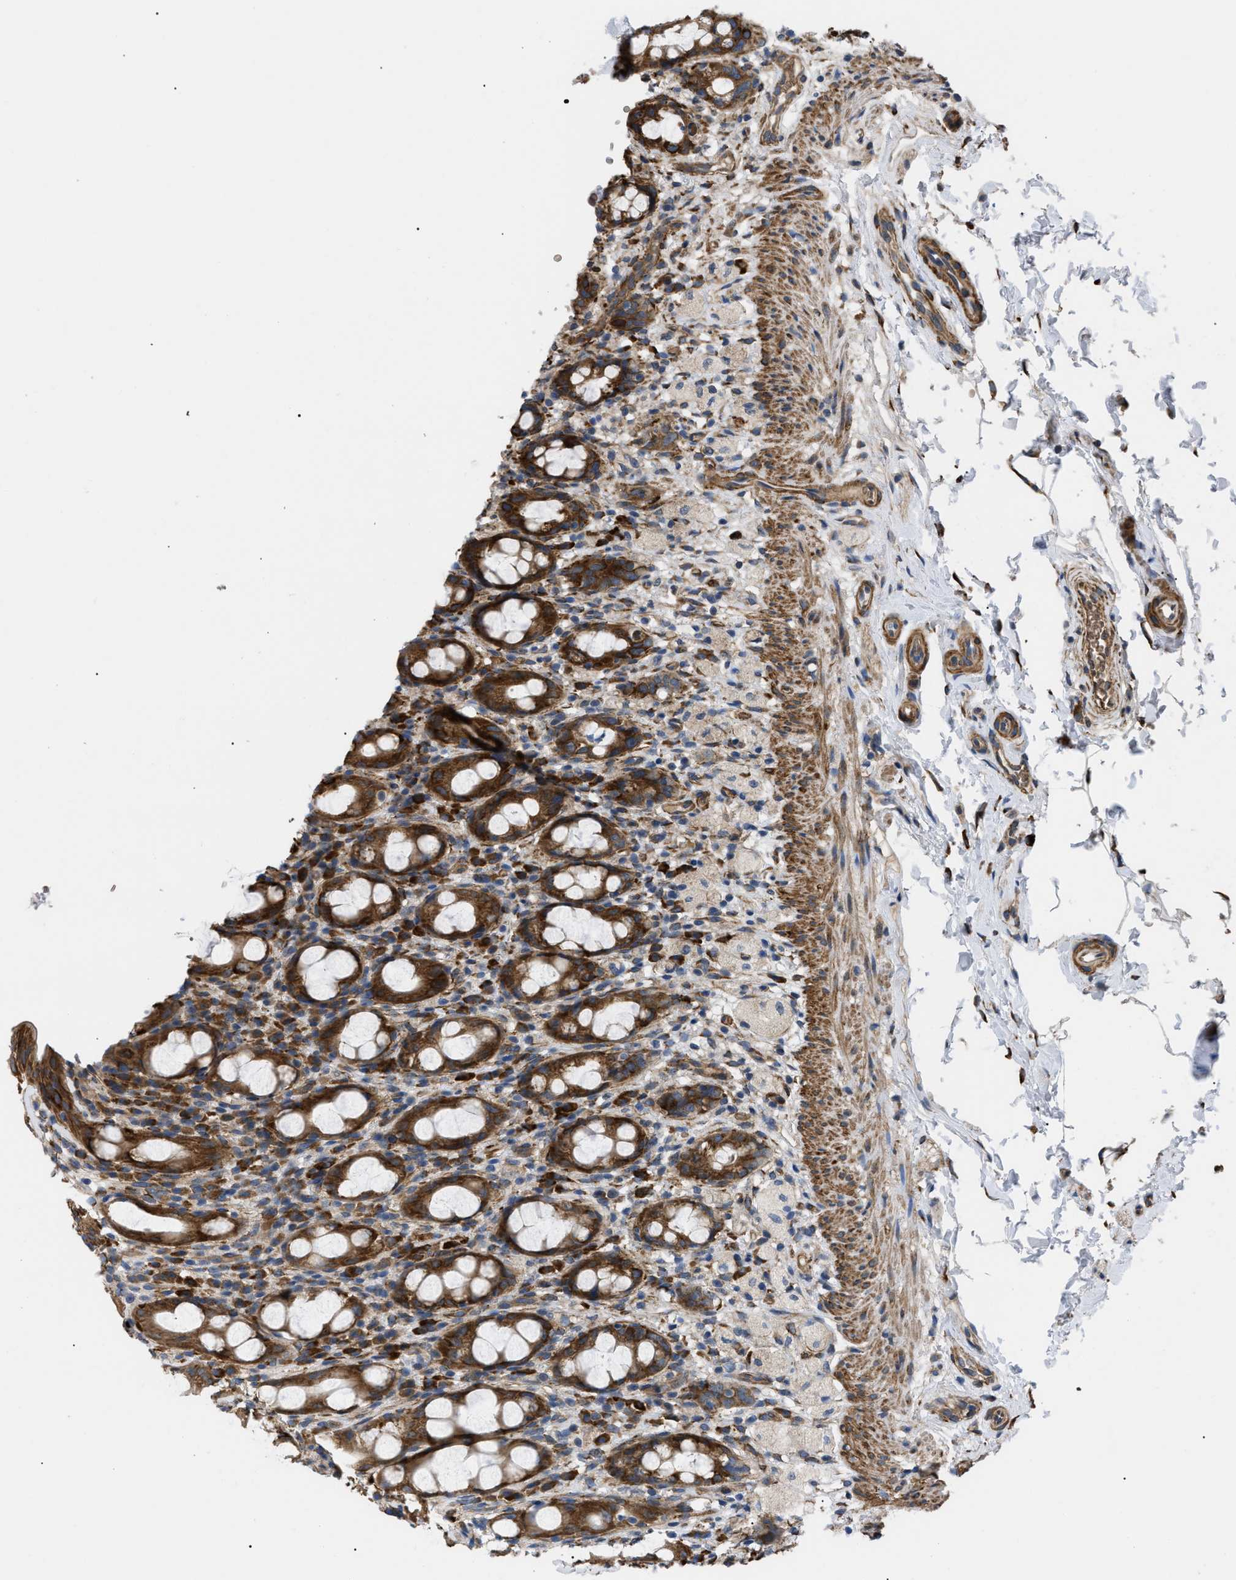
{"staining": {"intensity": "strong", "quantity": ">75%", "location": "cytoplasmic/membranous"}, "tissue": "rectum", "cell_type": "Glandular cells", "image_type": "normal", "snomed": [{"axis": "morphology", "description": "Normal tissue, NOS"}, {"axis": "topography", "description": "Rectum"}], "caption": "A histopathology image showing strong cytoplasmic/membranous staining in approximately >75% of glandular cells in normal rectum, as visualized by brown immunohistochemical staining.", "gene": "MYO10", "patient": {"sex": "male", "age": 44}}